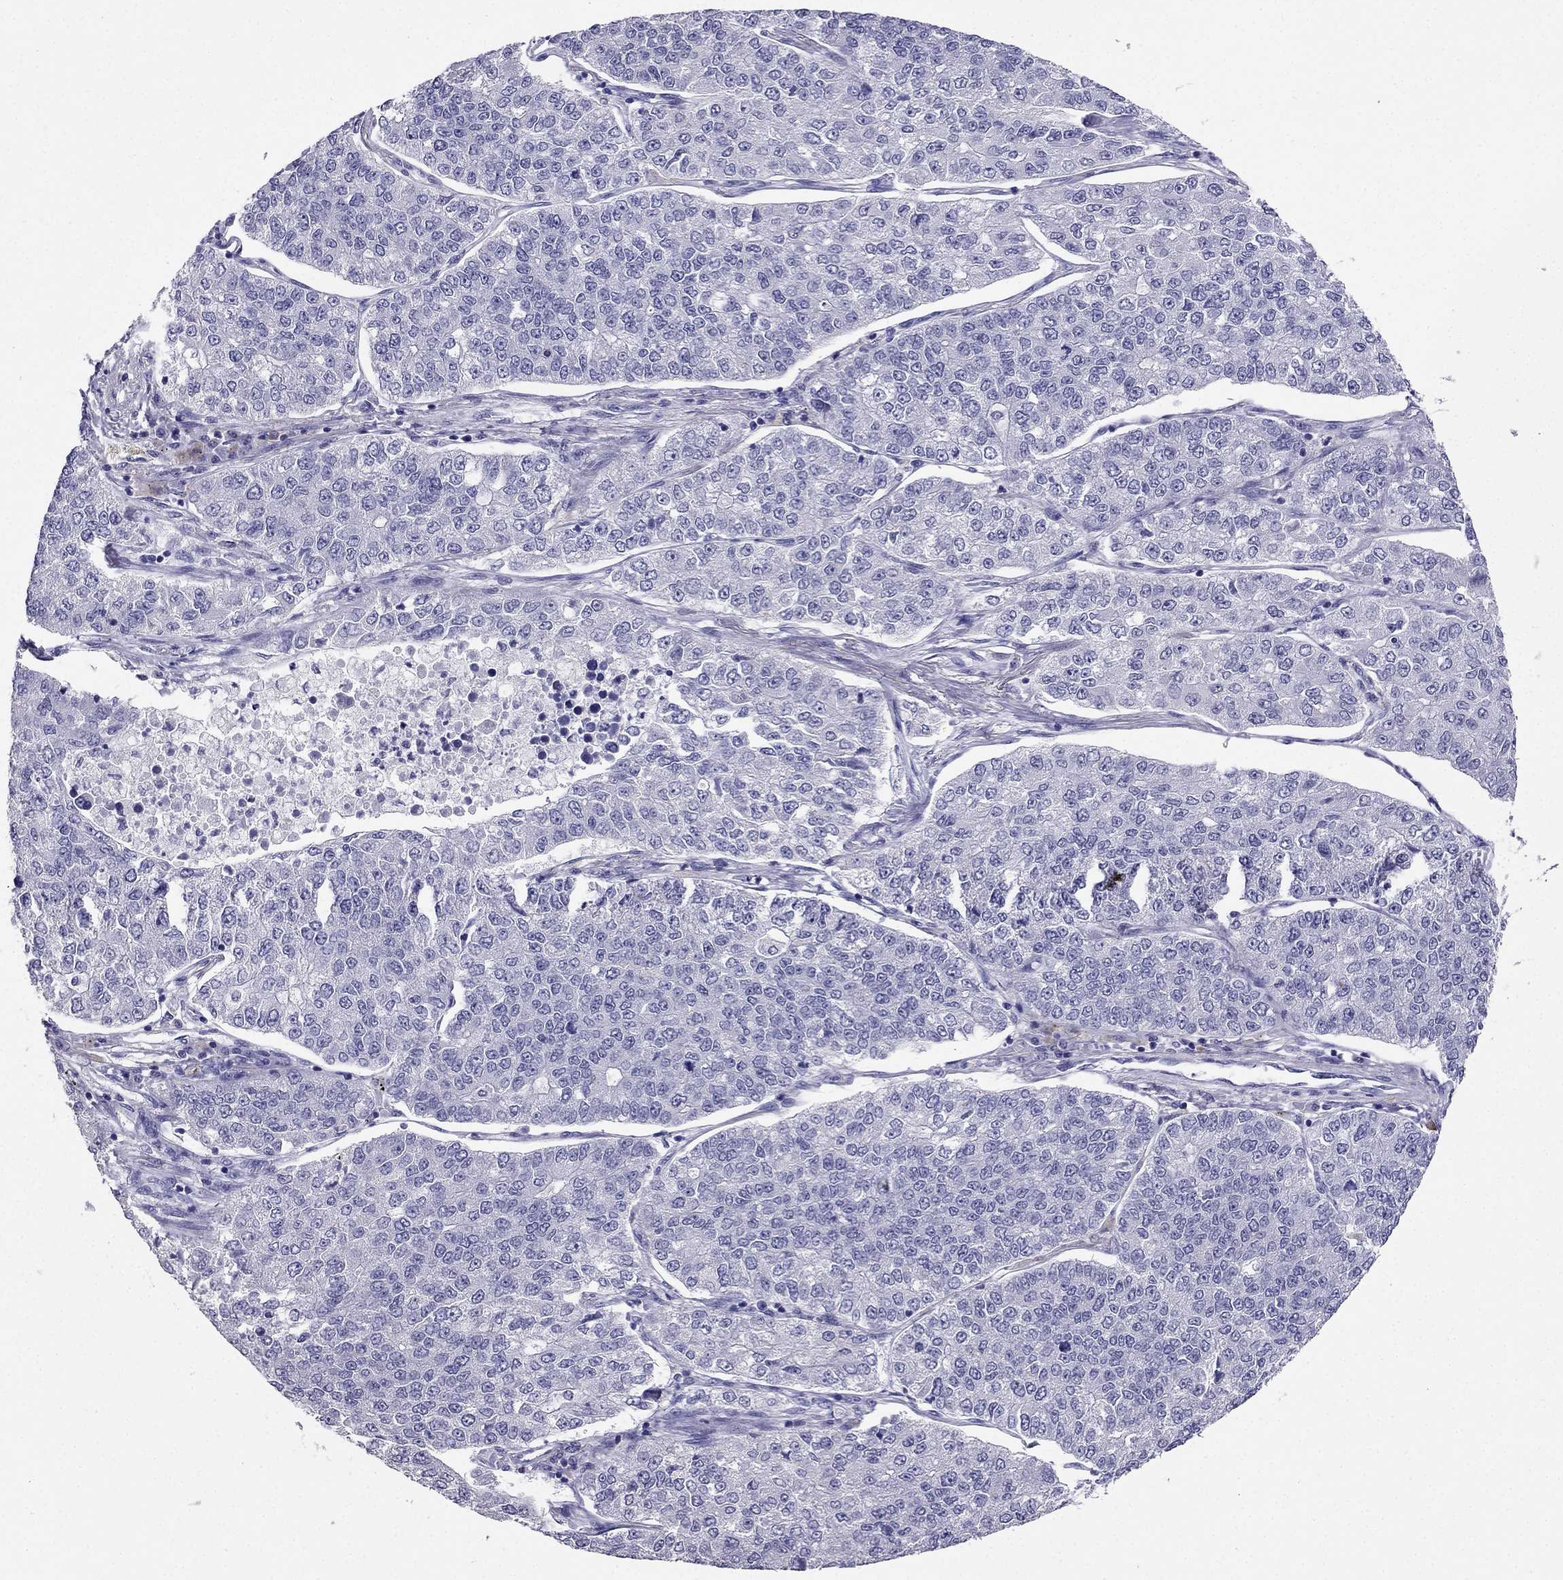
{"staining": {"intensity": "negative", "quantity": "none", "location": "none"}, "tissue": "lung cancer", "cell_type": "Tumor cells", "image_type": "cancer", "snomed": [{"axis": "morphology", "description": "Adenocarcinoma, NOS"}, {"axis": "topography", "description": "Lung"}], "caption": "DAB immunohistochemical staining of human lung cancer (adenocarcinoma) shows no significant expression in tumor cells.", "gene": "ARID3A", "patient": {"sex": "male", "age": 49}}